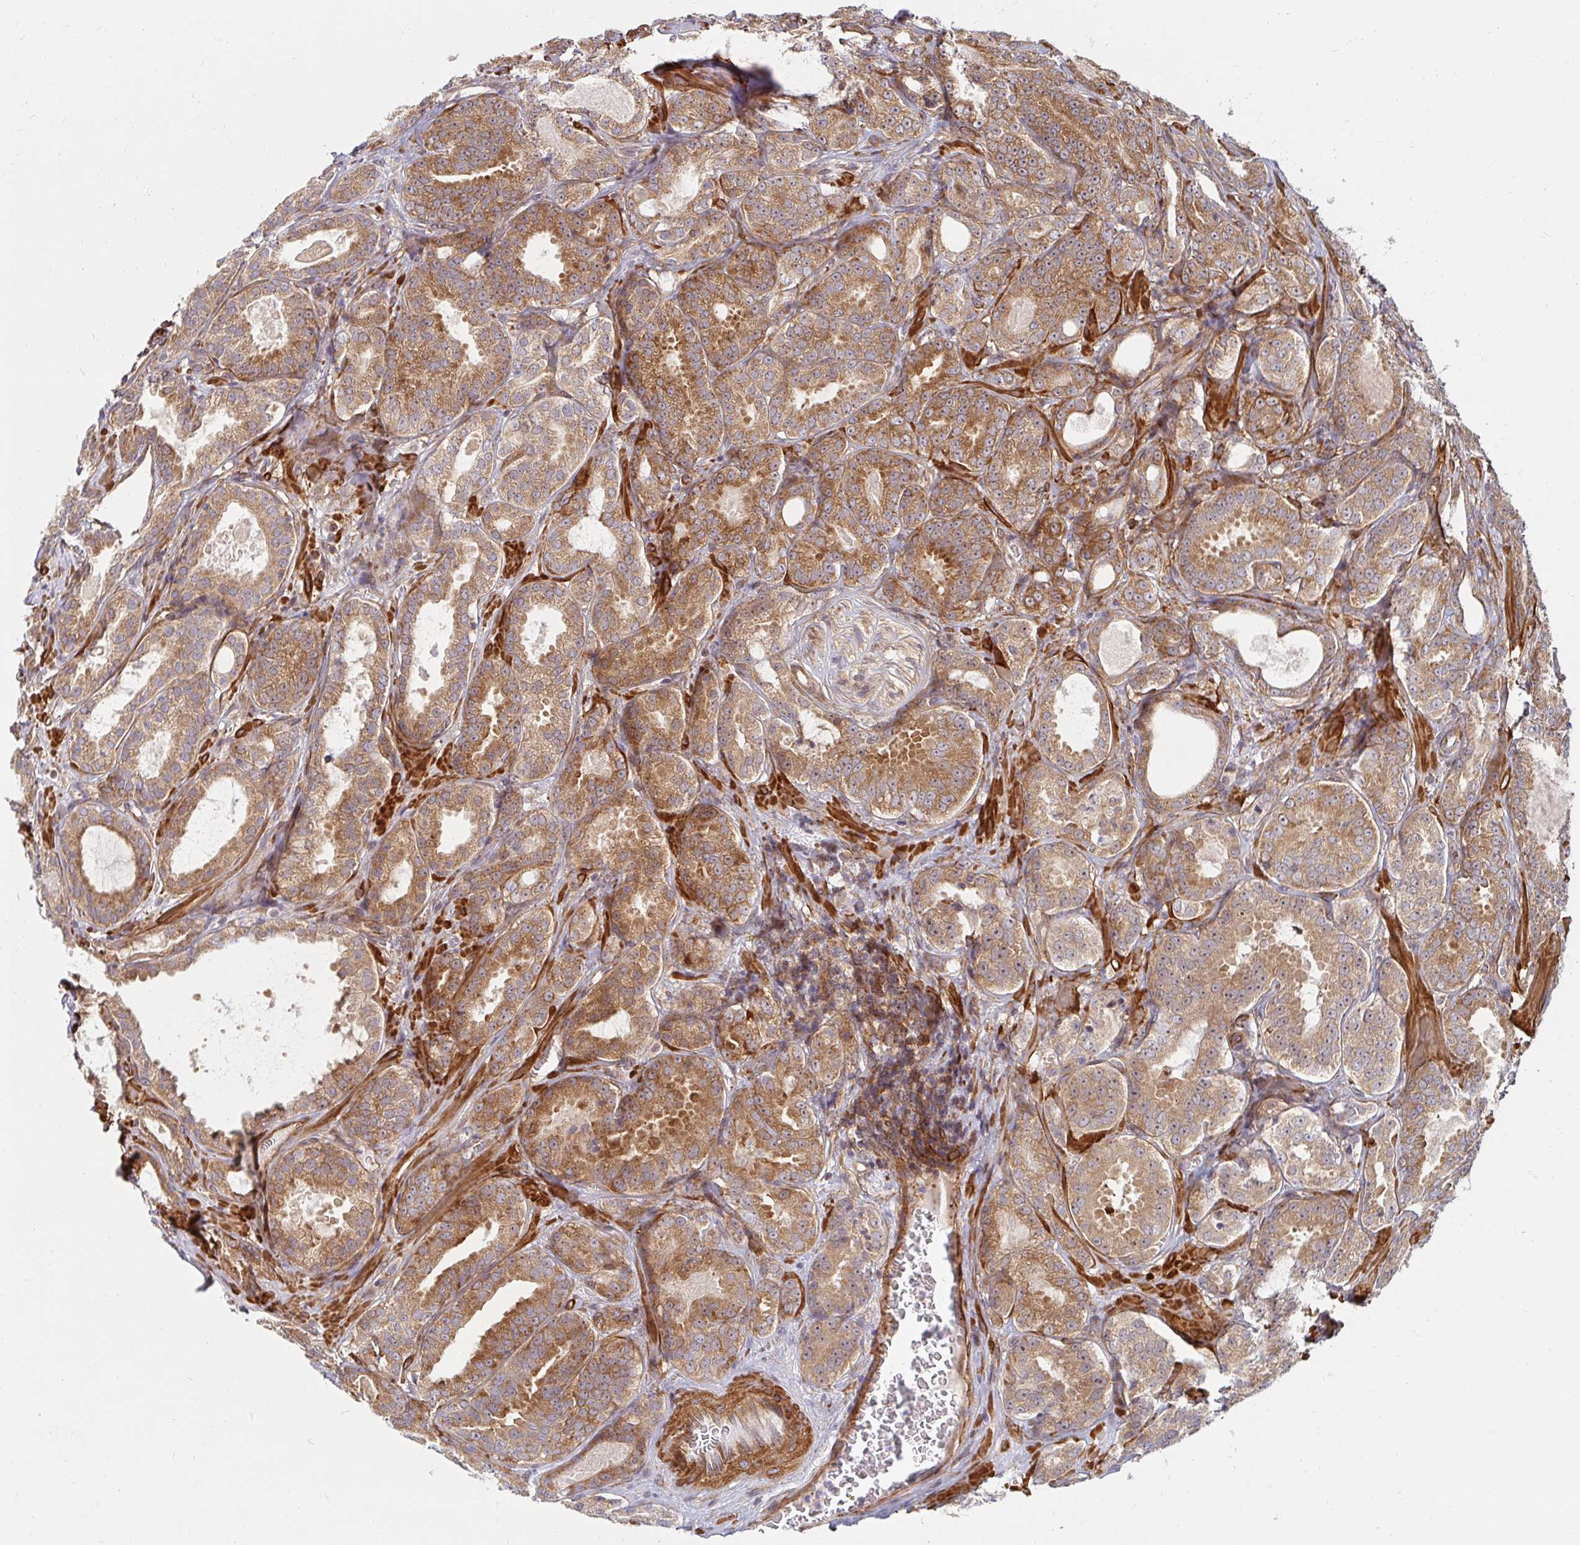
{"staining": {"intensity": "moderate", "quantity": ">75%", "location": "cytoplasmic/membranous"}, "tissue": "prostate cancer", "cell_type": "Tumor cells", "image_type": "cancer", "snomed": [{"axis": "morphology", "description": "Adenocarcinoma, High grade"}, {"axis": "topography", "description": "Prostate"}], "caption": "Prostate cancer (adenocarcinoma (high-grade)) tissue exhibits moderate cytoplasmic/membranous positivity in about >75% of tumor cells The staining is performed using DAB brown chromogen to label protein expression. The nuclei are counter-stained blue using hematoxylin.", "gene": "BTF3", "patient": {"sex": "male", "age": 64}}